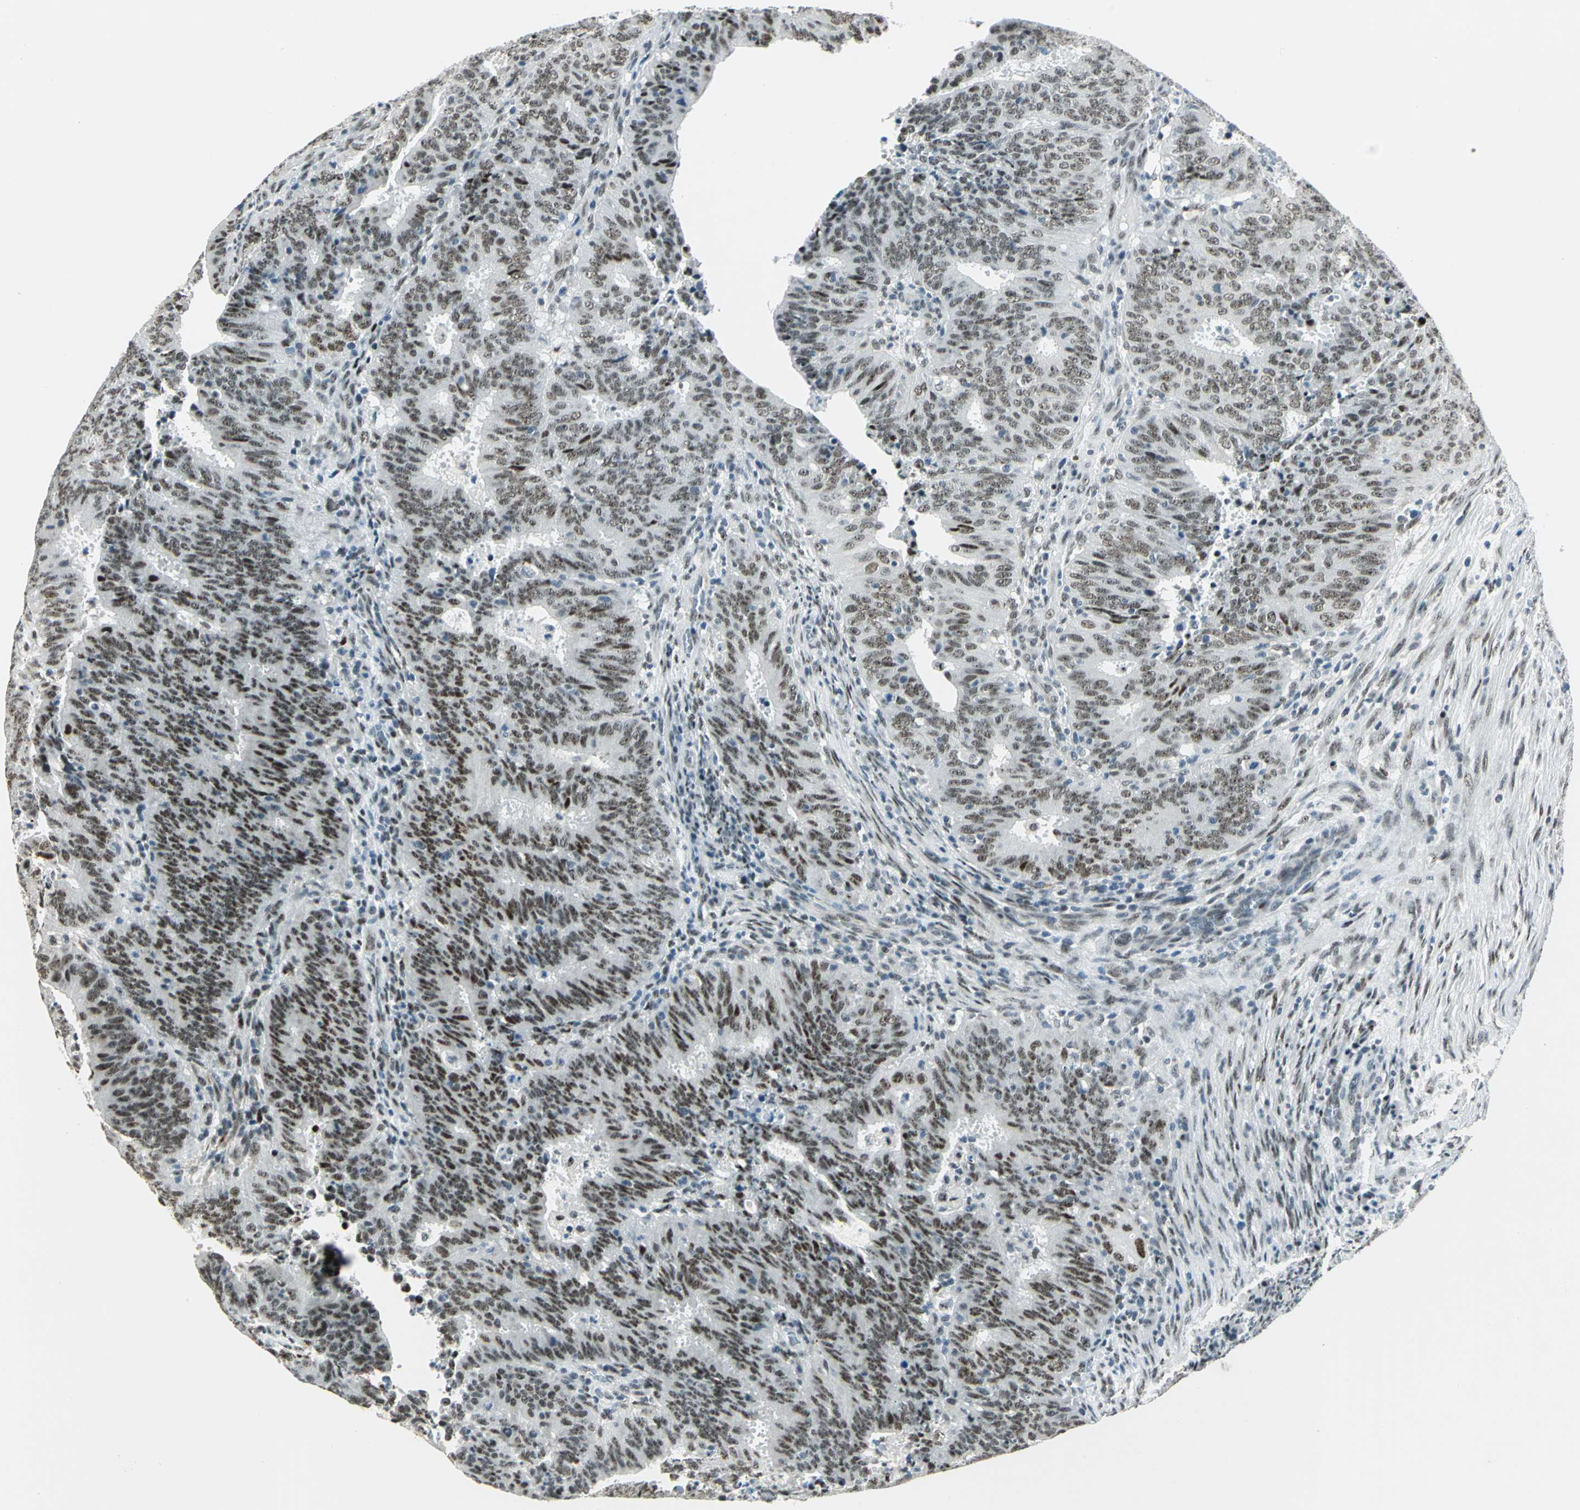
{"staining": {"intensity": "strong", "quantity": ">75%", "location": "nuclear"}, "tissue": "cervical cancer", "cell_type": "Tumor cells", "image_type": "cancer", "snomed": [{"axis": "morphology", "description": "Adenocarcinoma, NOS"}, {"axis": "topography", "description": "Cervix"}], "caption": "Human cervical cancer (adenocarcinoma) stained for a protein (brown) demonstrates strong nuclear positive expression in approximately >75% of tumor cells.", "gene": "KAT6B", "patient": {"sex": "female", "age": 44}}